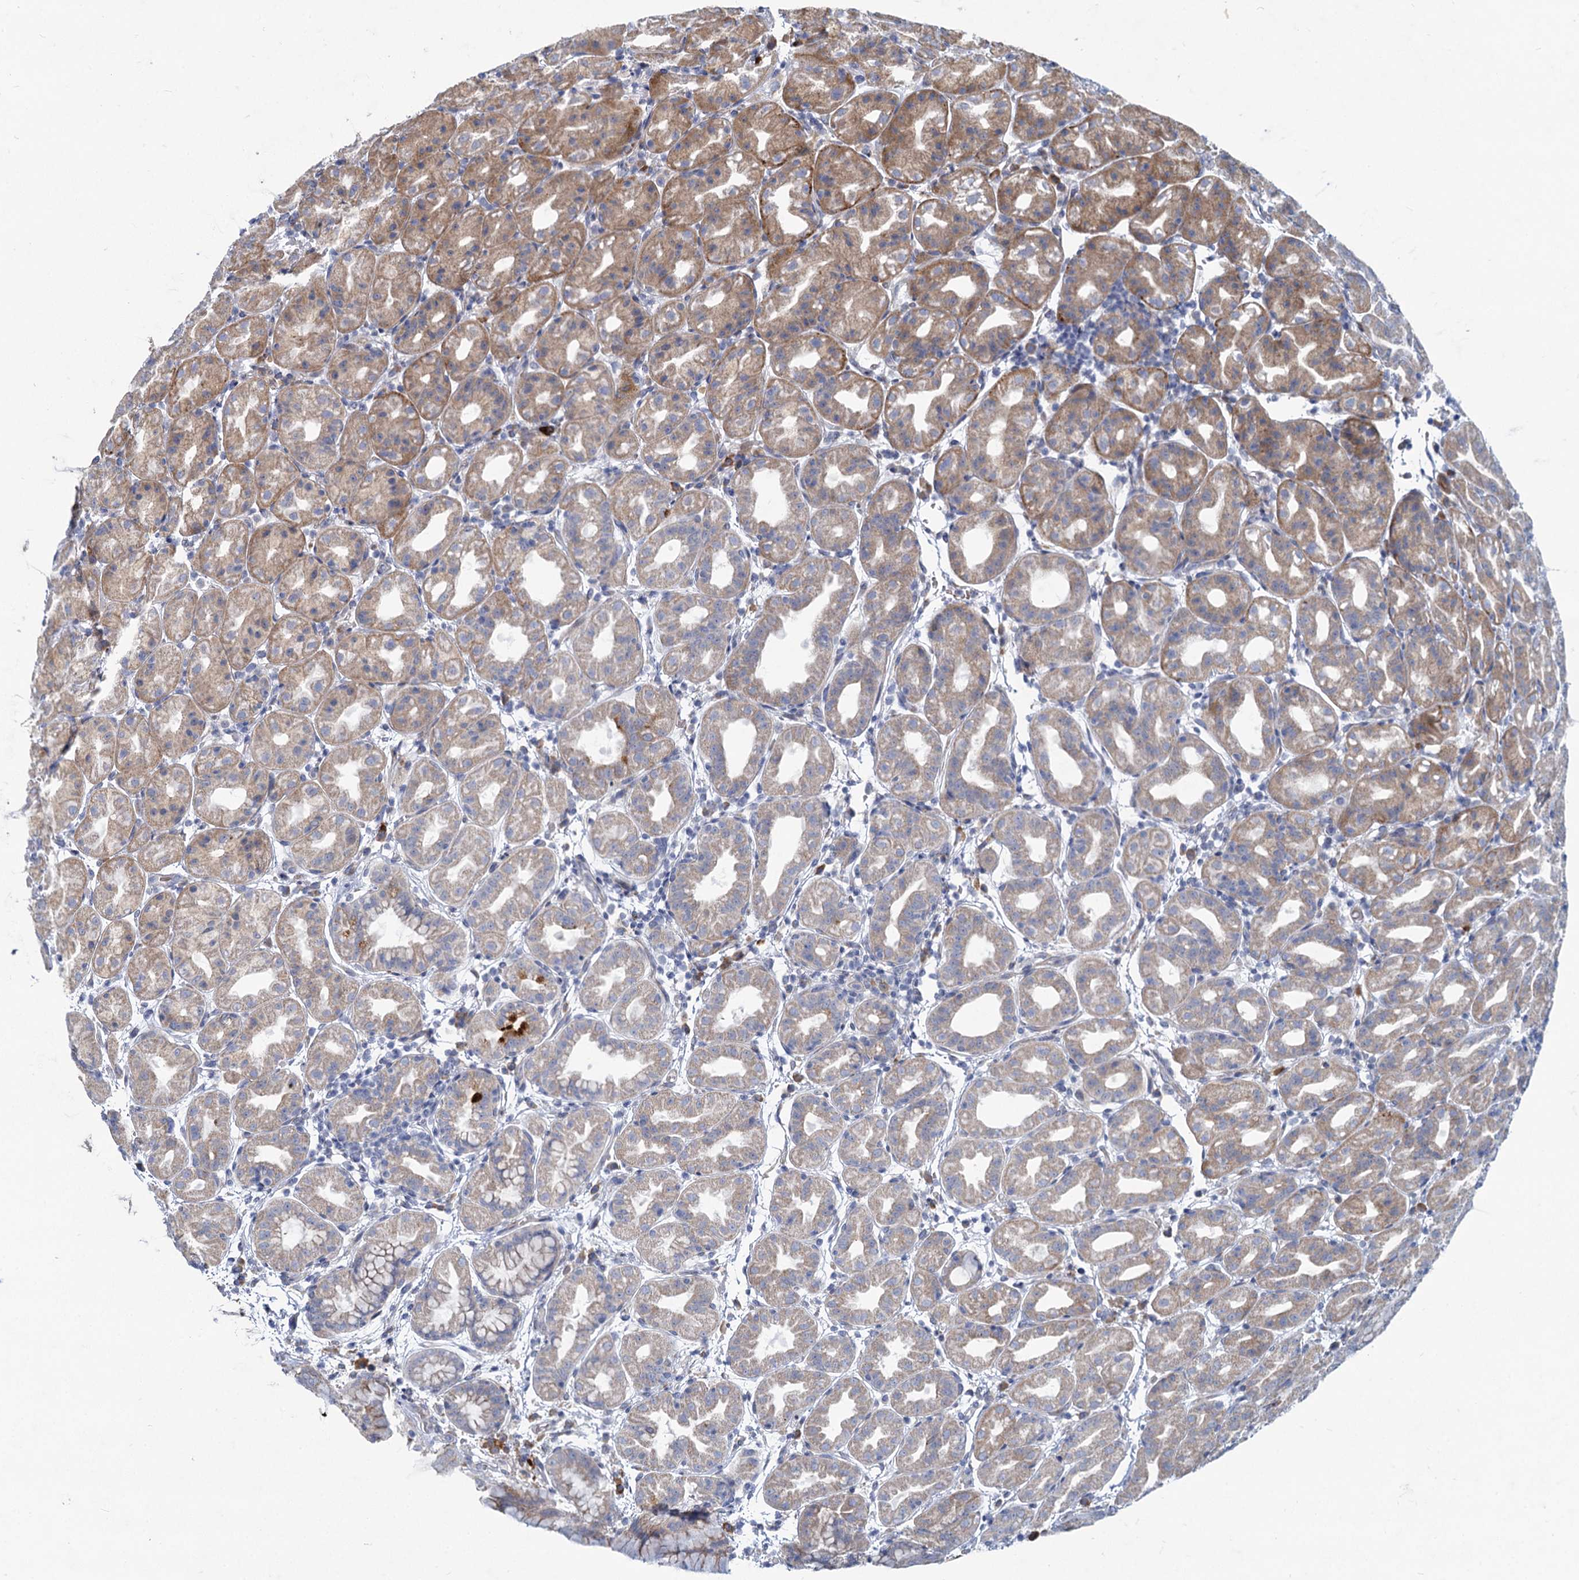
{"staining": {"intensity": "moderate", "quantity": "25%-75%", "location": "cytoplasmic/membranous"}, "tissue": "stomach", "cell_type": "Glandular cells", "image_type": "normal", "snomed": [{"axis": "morphology", "description": "Normal tissue, NOS"}, {"axis": "topography", "description": "Stomach"}], "caption": "Immunohistochemical staining of normal stomach shows 25%-75% levels of moderate cytoplasmic/membranous protein staining in approximately 25%-75% of glandular cells. The protein is stained brown, and the nuclei are stained in blue (DAB IHC with brightfield microscopy, high magnification).", "gene": "PRSS35", "patient": {"sex": "female", "age": 79}}